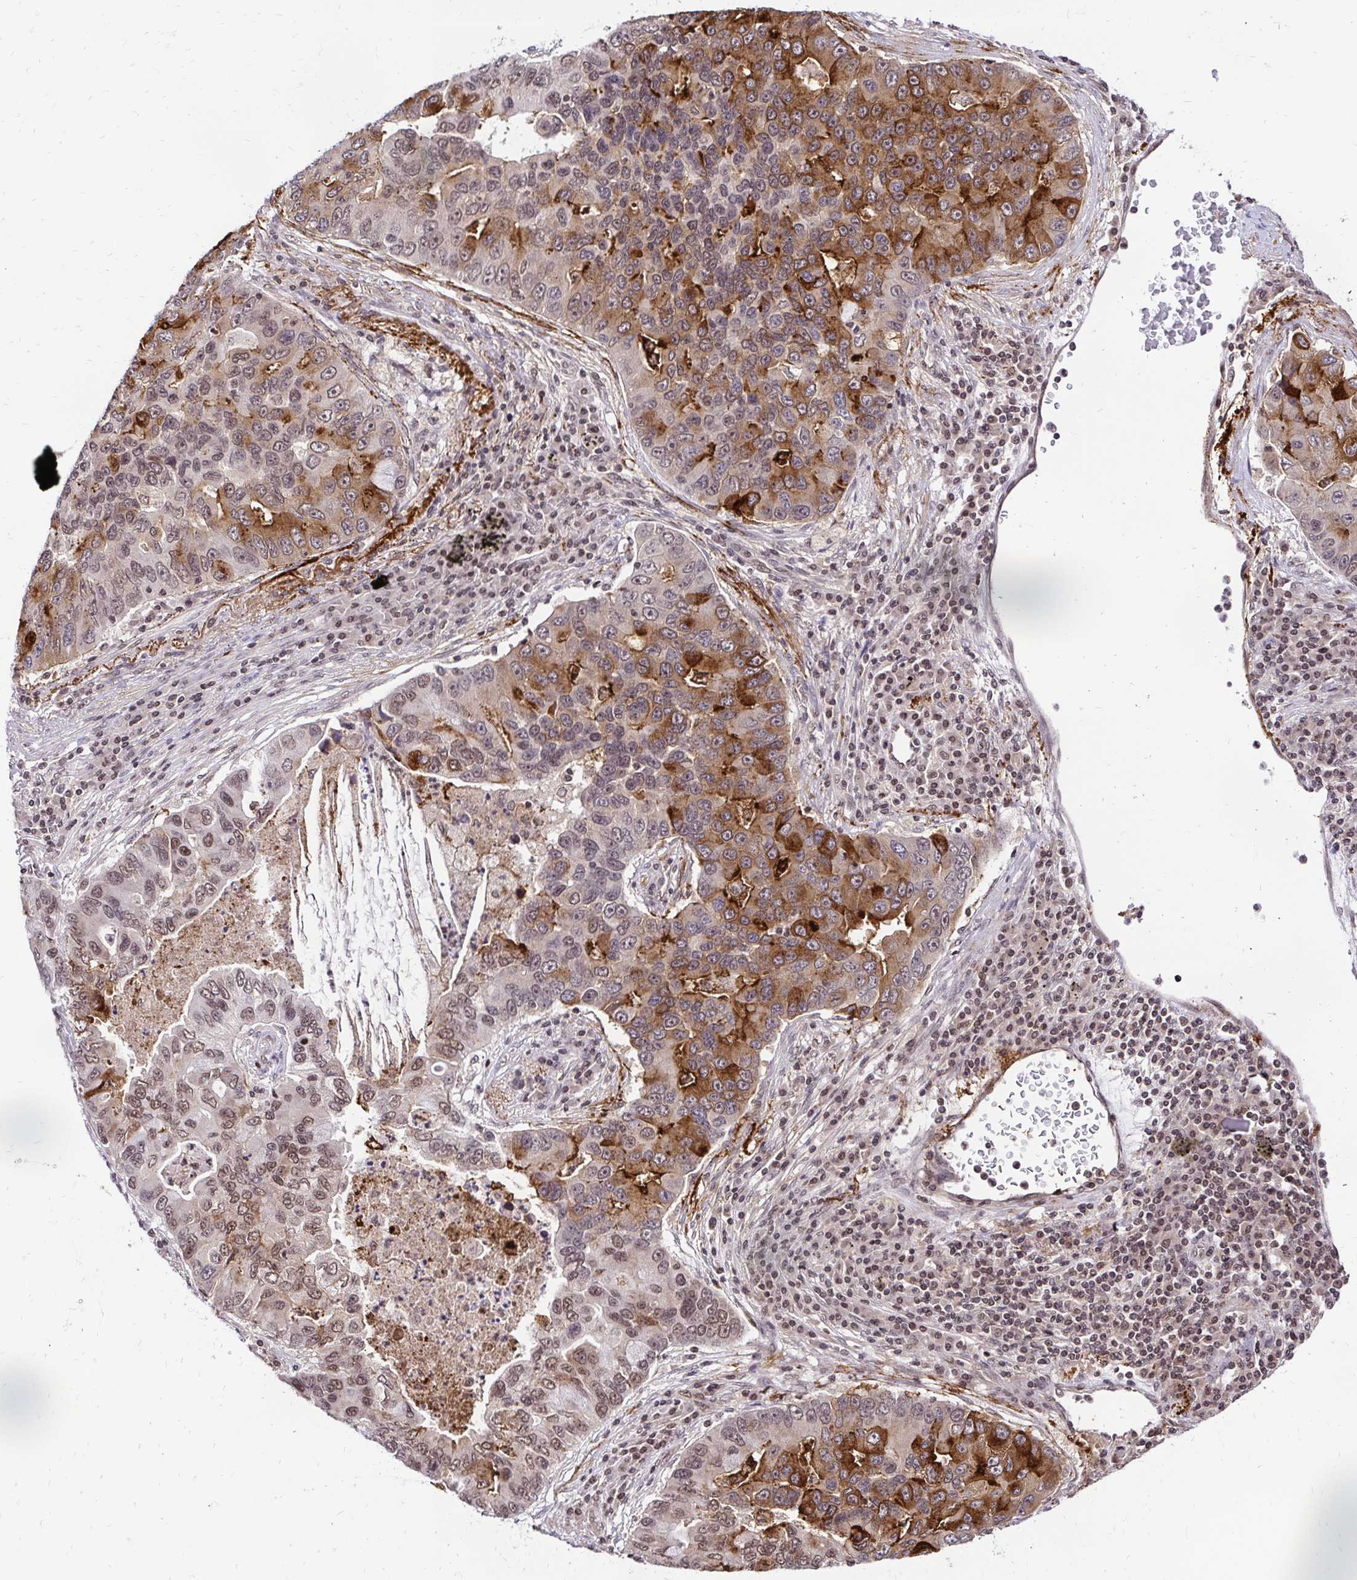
{"staining": {"intensity": "moderate", "quantity": "25%-75%", "location": "cytoplasmic/membranous,nuclear"}, "tissue": "lung cancer", "cell_type": "Tumor cells", "image_type": "cancer", "snomed": [{"axis": "morphology", "description": "Adenocarcinoma, NOS"}, {"axis": "morphology", "description": "Adenocarcinoma, metastatic, NOS"}, {"axis": "topography", "description": "Lymph node"}, {"axis": "topography", "description": "Lung"}], "caption": "Tumor cells demonstrate medium levels of moderate cytoplasmic/membranous and nuclear staining in approximately 25%-75% of cells in metastatic adenocarcinoma (lung).", "gene": "GLYR1", "patient": {"sex": "female", "age": 54}}